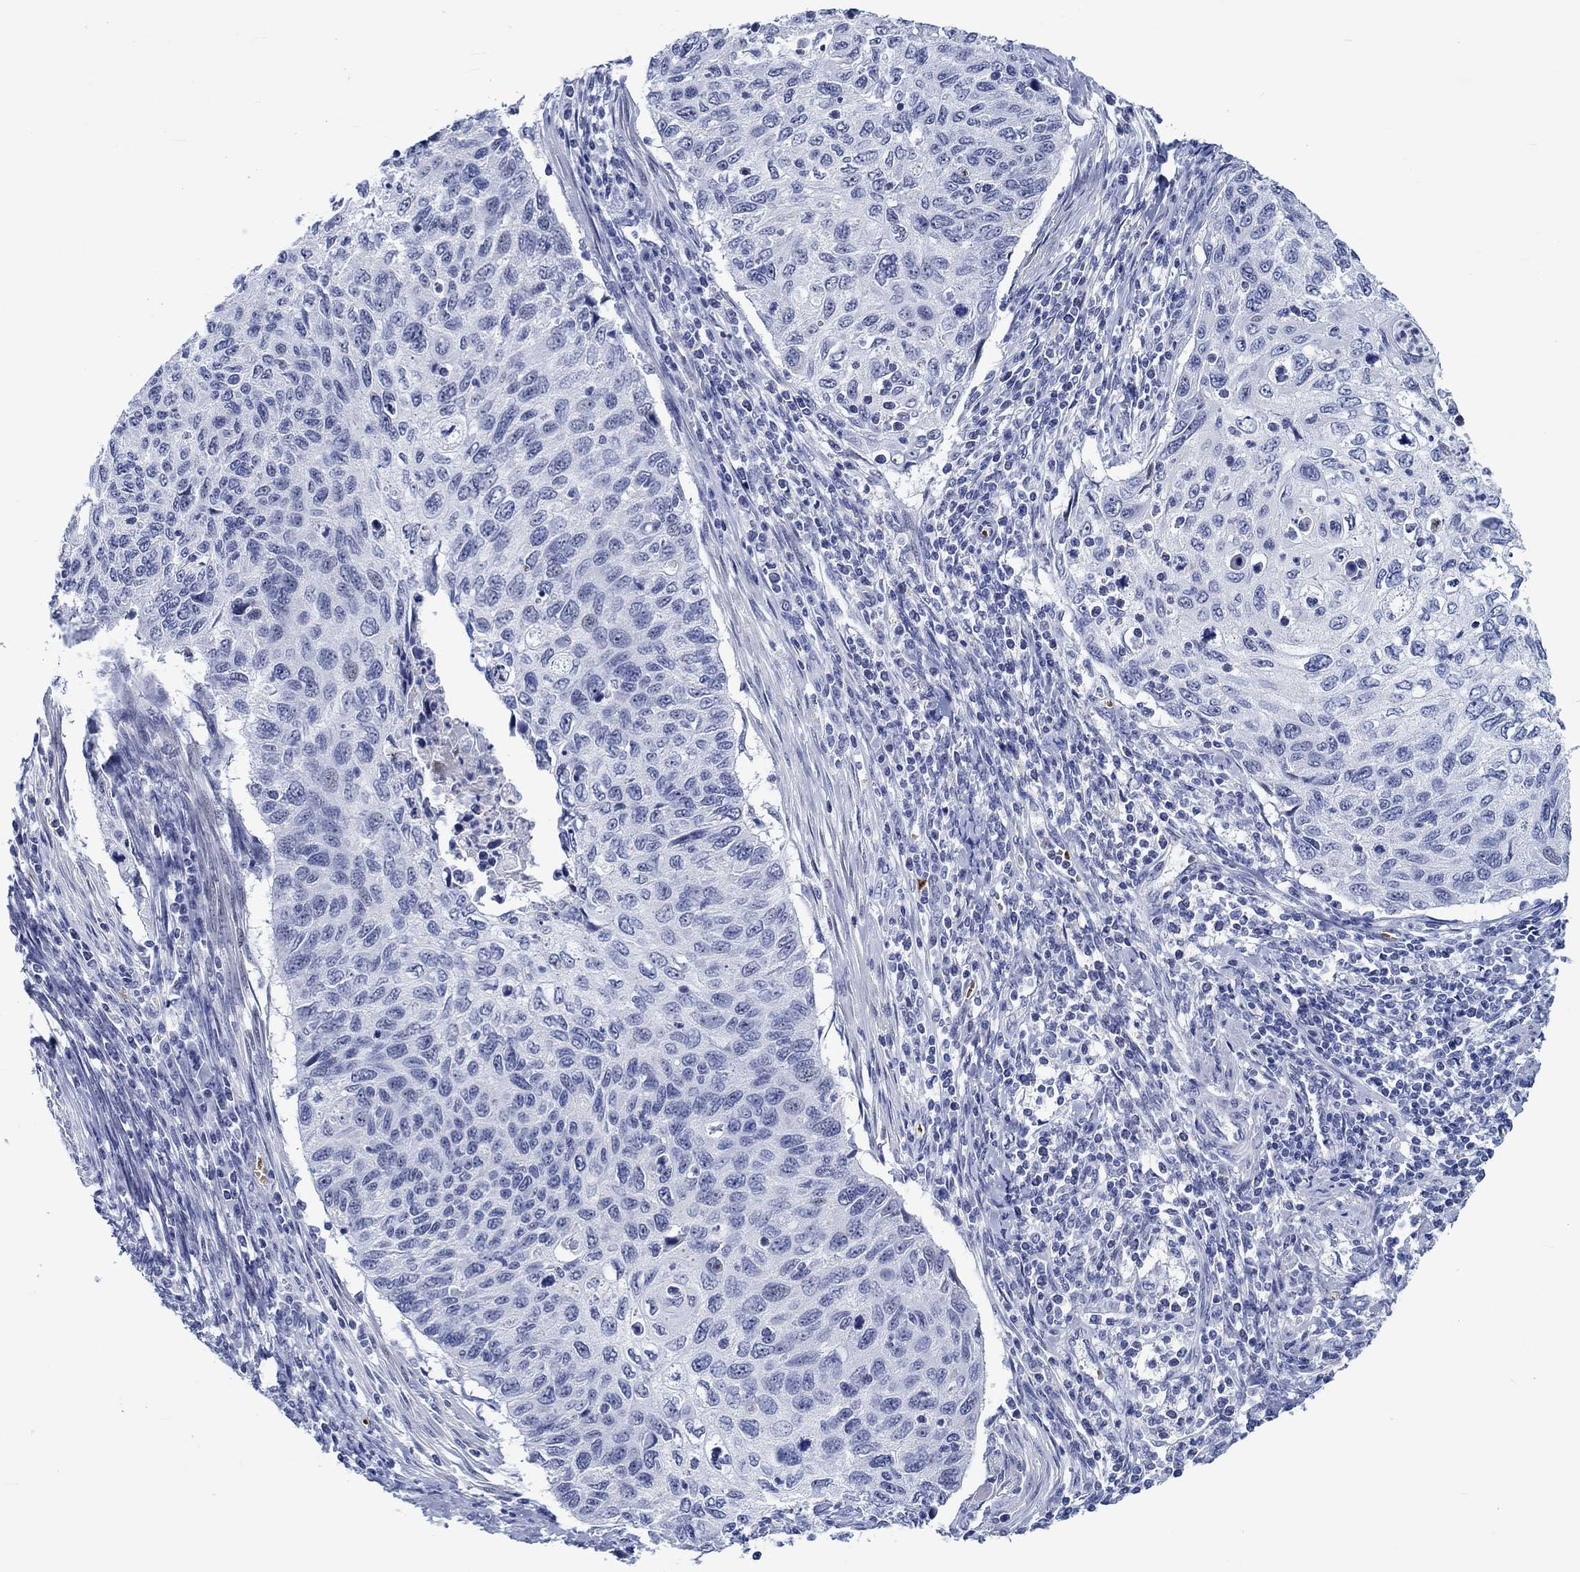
{"staining": {"intensity": "negative", "quantity": "none", "location": "none"}, "tissue": "cervical cancer", "cell_type": "Tumor cells", "image_type": "cancer", "snomed": [{"axis": "morphology", "description": "Squamous cell carcinoma, NOS"}, {"axis": "topography", "description": "Cervix"}], "caption": "High power microscopy micrograph of an immunohistochemistry (IHC) photomicrograph of cervical cancer (squamous cell carcinoma), revealing no significant expression in tumor cells.", "gene": "ZNF446", "patient": {"sex": "female", "age": 70}}